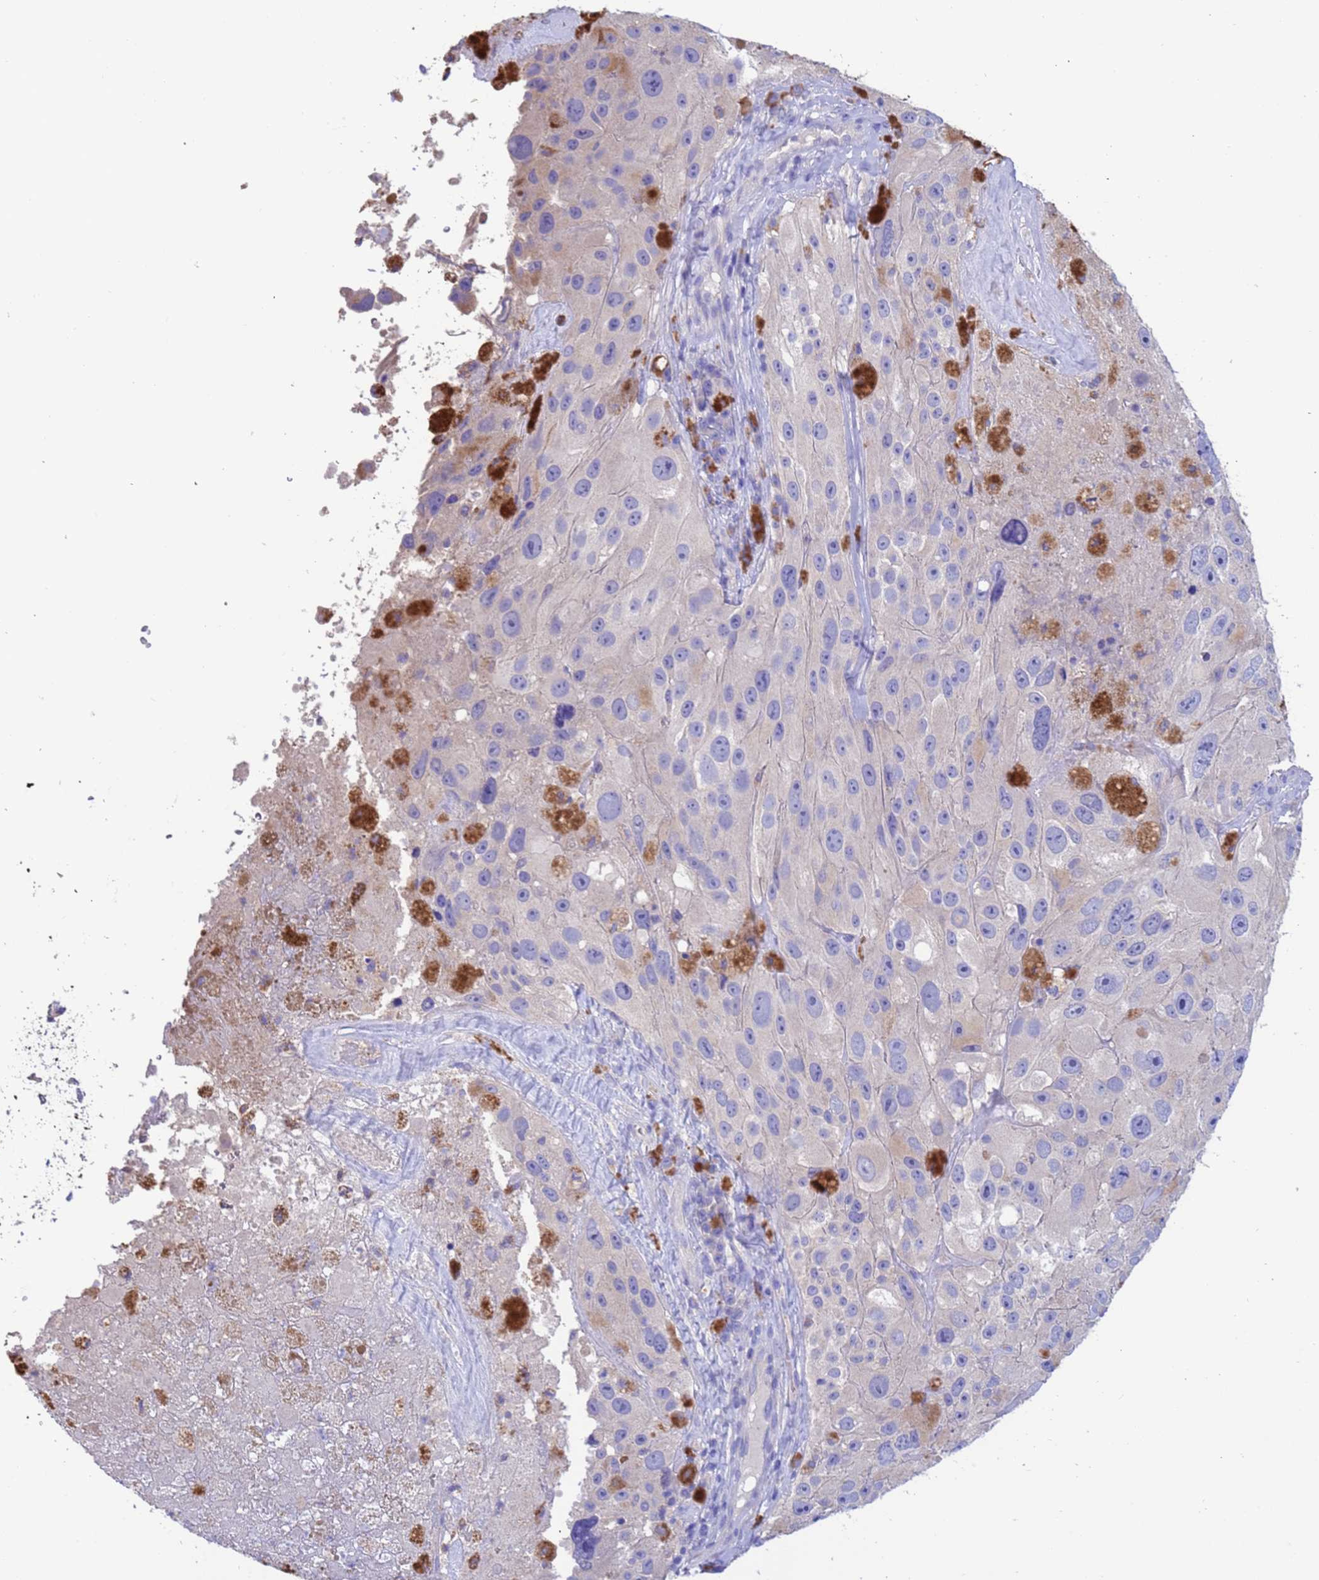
{"staining": {"intensity": "negative", "quantity": "none", "location": "none"}, "tissue": "melanoma", "cell_type": "Tumor cells", "image_type": "cancer", "snomed": [{"axis": "morphology", "description": "Malignant melanoma, Metastatic site"}, {"axis": "topography", "description": "Lymph node"}], "caption": "The IHC image has no significant staining in tumor cells of malignant melanoma (metastatic site) tissue.", "gene": "SRL", "patient": {"sex": "male", "age": 62}}